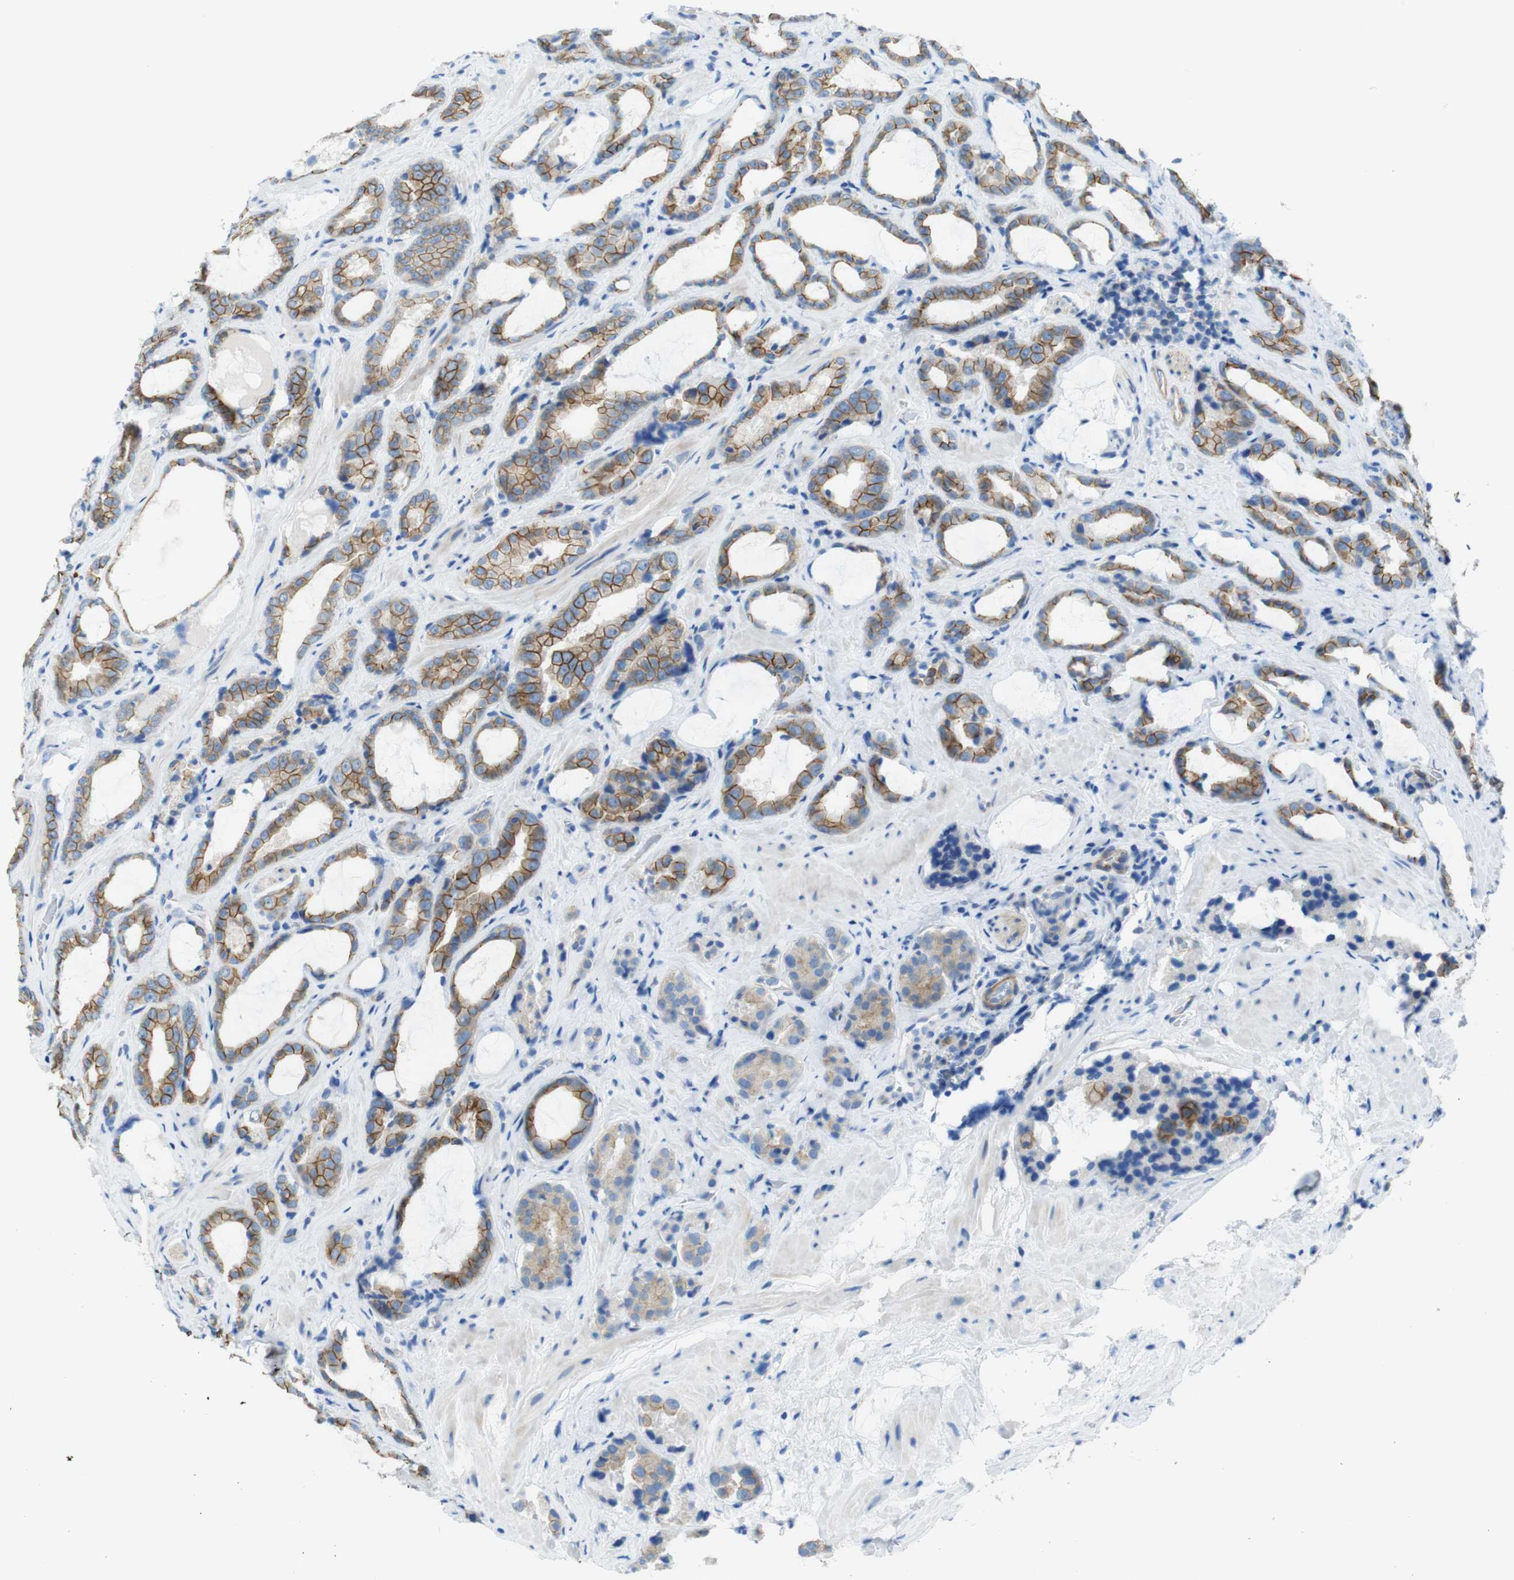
{"staining": {"intensity": "moderate", "quantity": ">75%", "location": "cytoplasmic/membranous"}, "tissue": "prostate cancer", "cell_type": "Tumor cells", "image_type": "cancer", "snomed": [{"axis": "morphology", "description": "Adenocarcinoma, Low grade"}, {"axis": "topography", "description": "Prostate"}], "caption": "Human prostate cancer (low-grade adenocarcinoma) stained with a brown dye displays moderate cytoplasmic/membranous positive staining in approximately >75% of tumor cells.", "gene": "CLMN", "patient": {"sex": "male", "age": 60}}